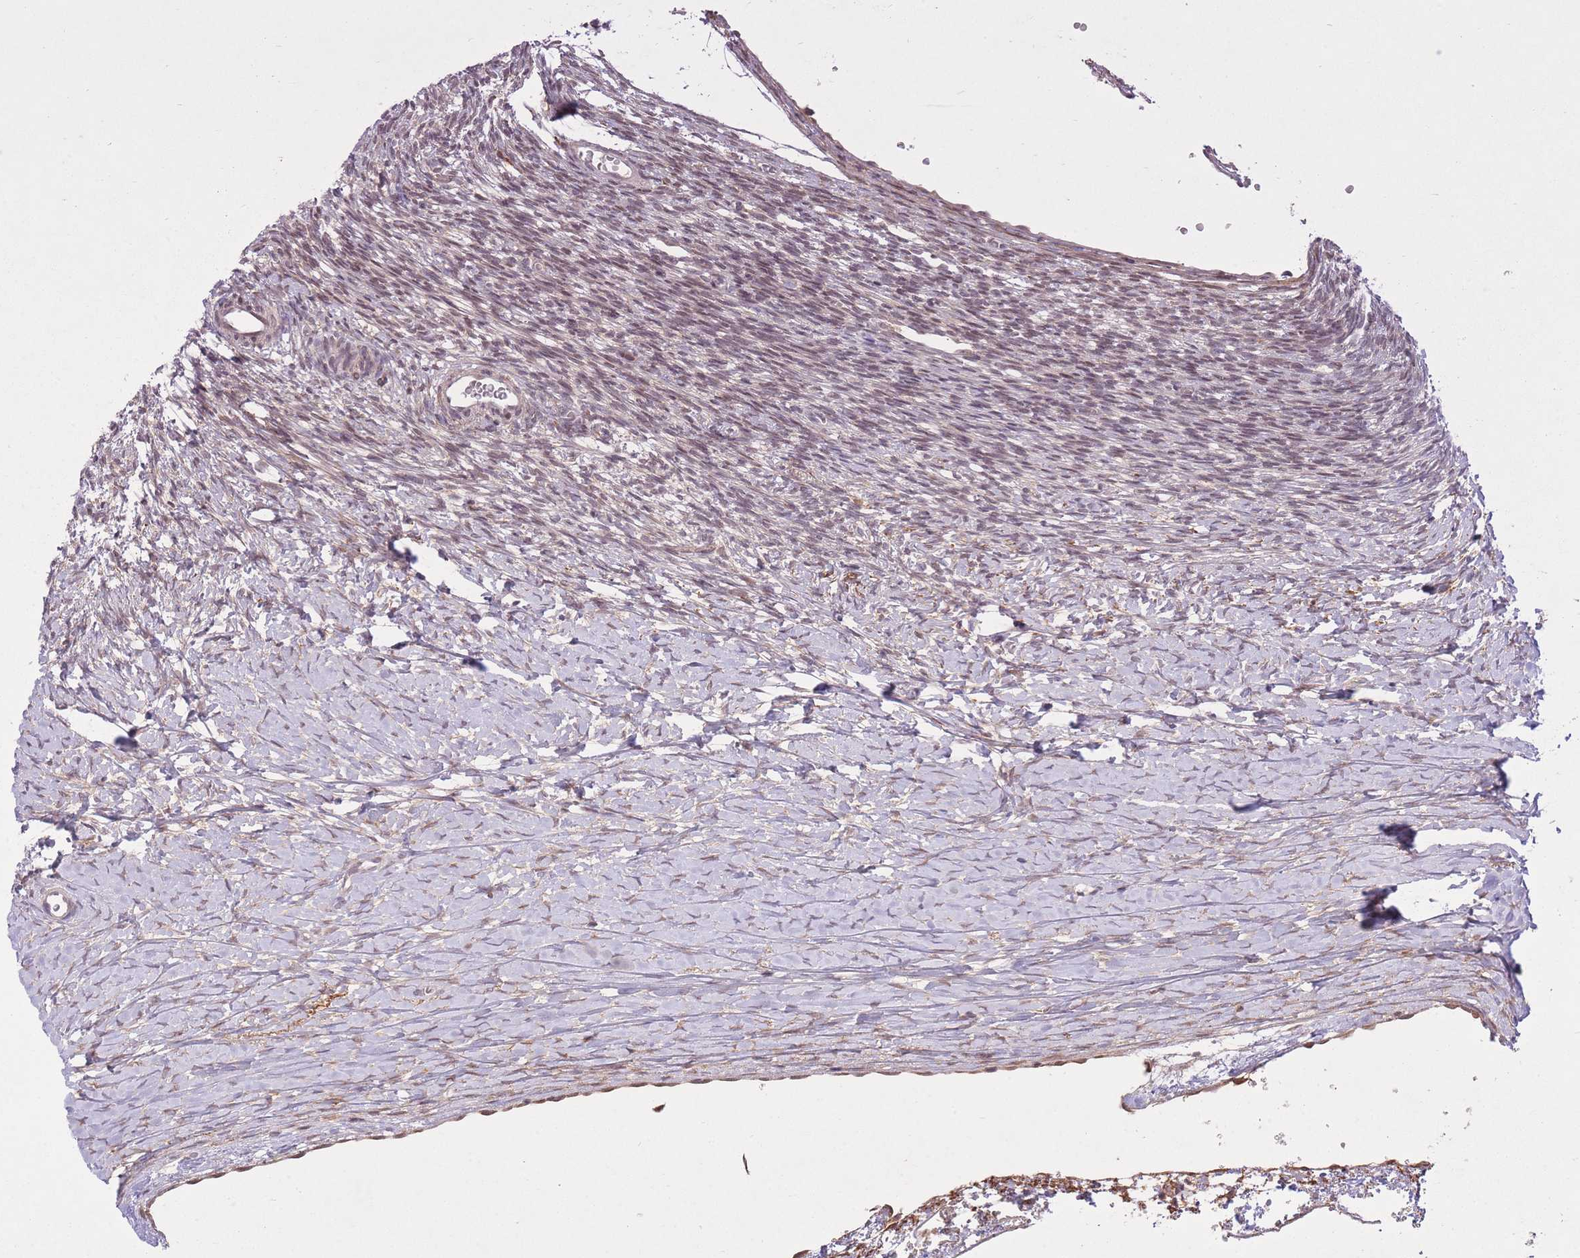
{"staining": {"intensity": "weak", "quantity": "25%-75%", "location": "cytoplasmic/membranous,nuclear"}, "tissue": "ovary", "cell_type": "Ovarian stroma cells", "image_type": "normal", "snomed": [{"axis": "morphology", "description": "Normal tissue, NOS"}, {"axis": "topography", "description": "Ovary"}], "caption": "The immunohistochemical stain labels weak cytoplasmic/membranous,nuclear expression in ovarian stroma cells of unremarkable ovary.", "gene": "ZNF391", "patient": {"sex": "female", "age": 39}}